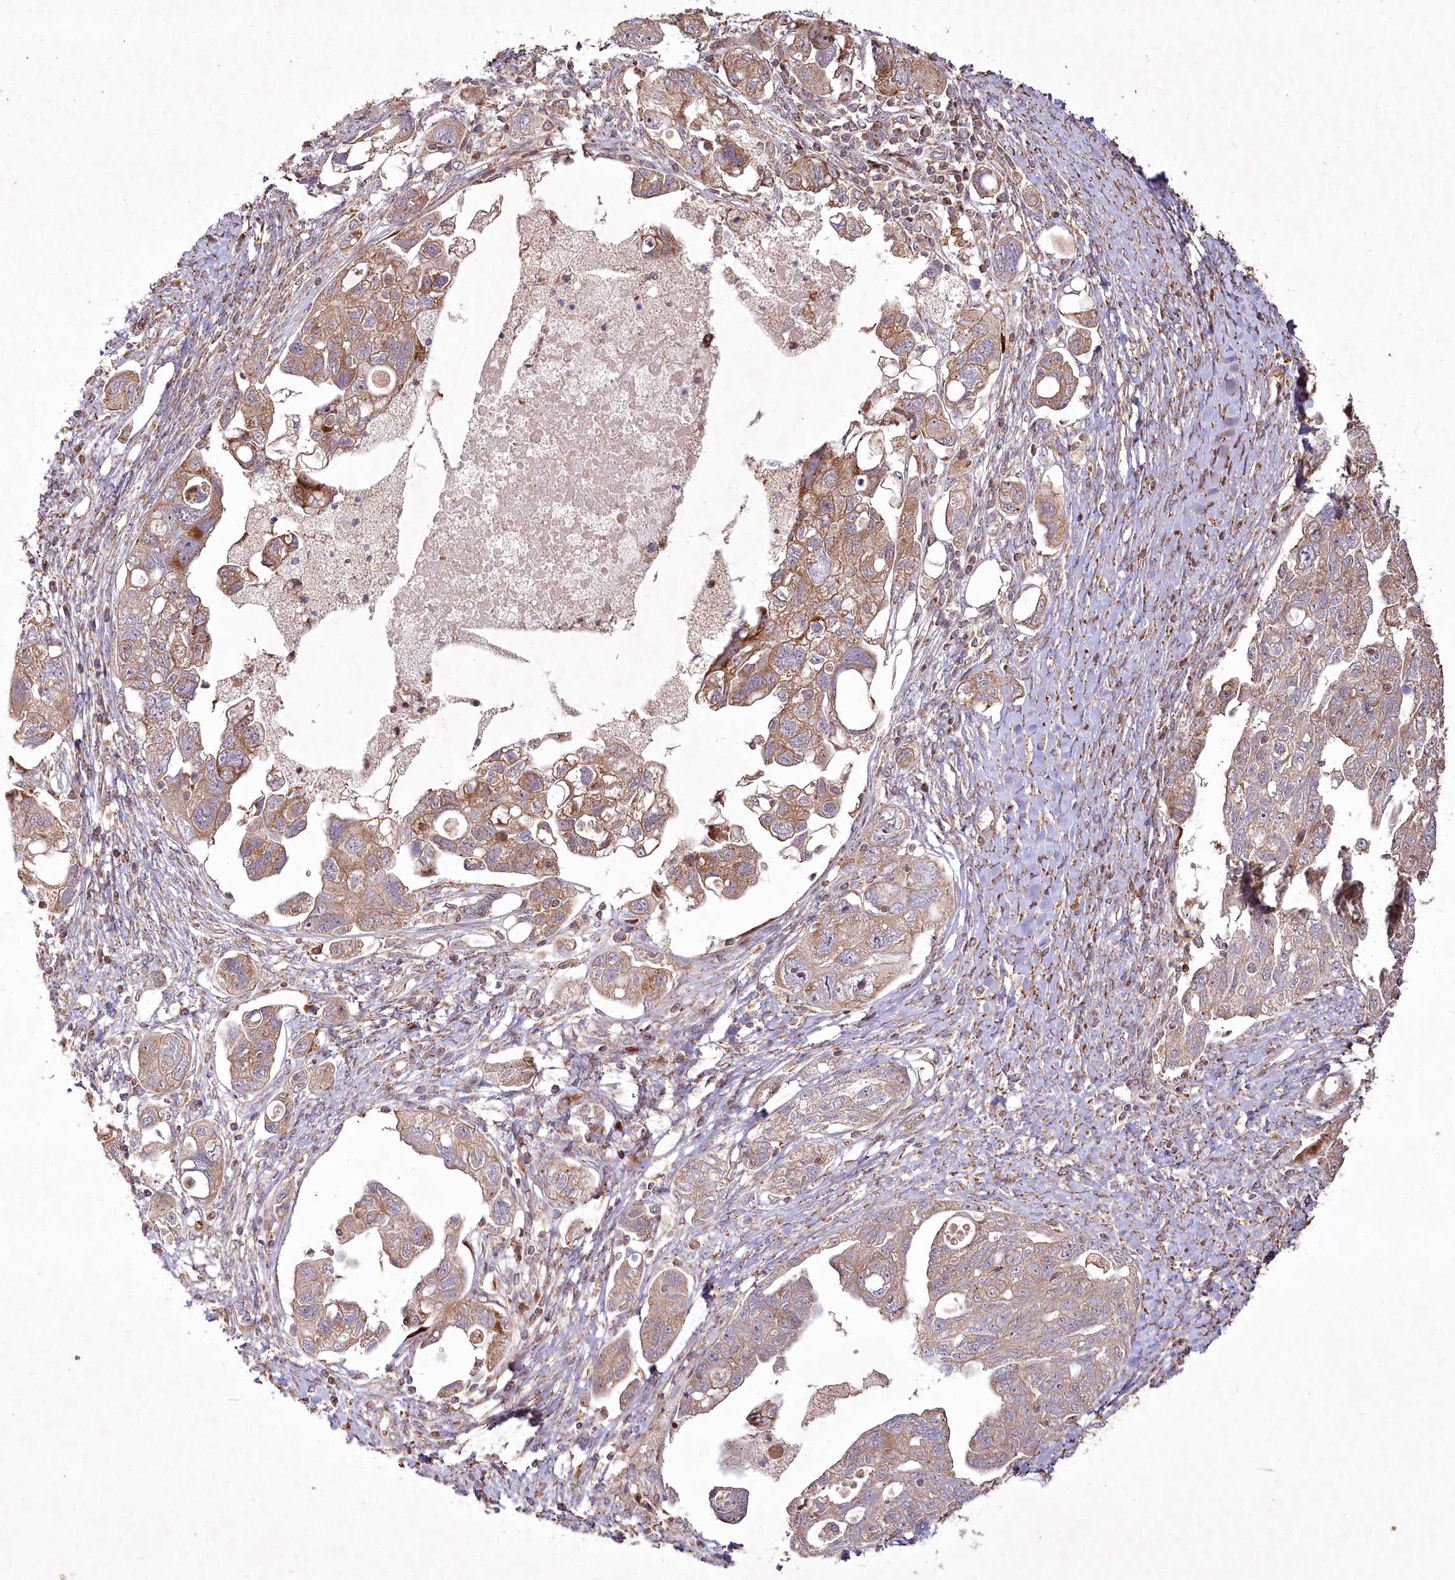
{"staining": {"intensity": "moderate", "quantity": ">75%", "location": "cytoplasmic/membranous"}, "tissue": "ovarian cancer", "cell_type": "Tumor cells", "image_type": "cancer", "snomed": [{"axis": "morphology", "description": "Carcinoma, NOS"}, {"axis": "morphology", "description": "Cystadenocarcinoma, serous, NOS"}, {"axis": "topography", "description": "Ovary"}], "caption": "This histopathology image shows immunohistochemistry staining of ovarian serous cystadenocarcinoma, with medium moderate cytoplasmic/membranous expression in approximately >75% of tumor cells.", "gene": "PSTK", "patient": {"sex": "female", "age": 69}}